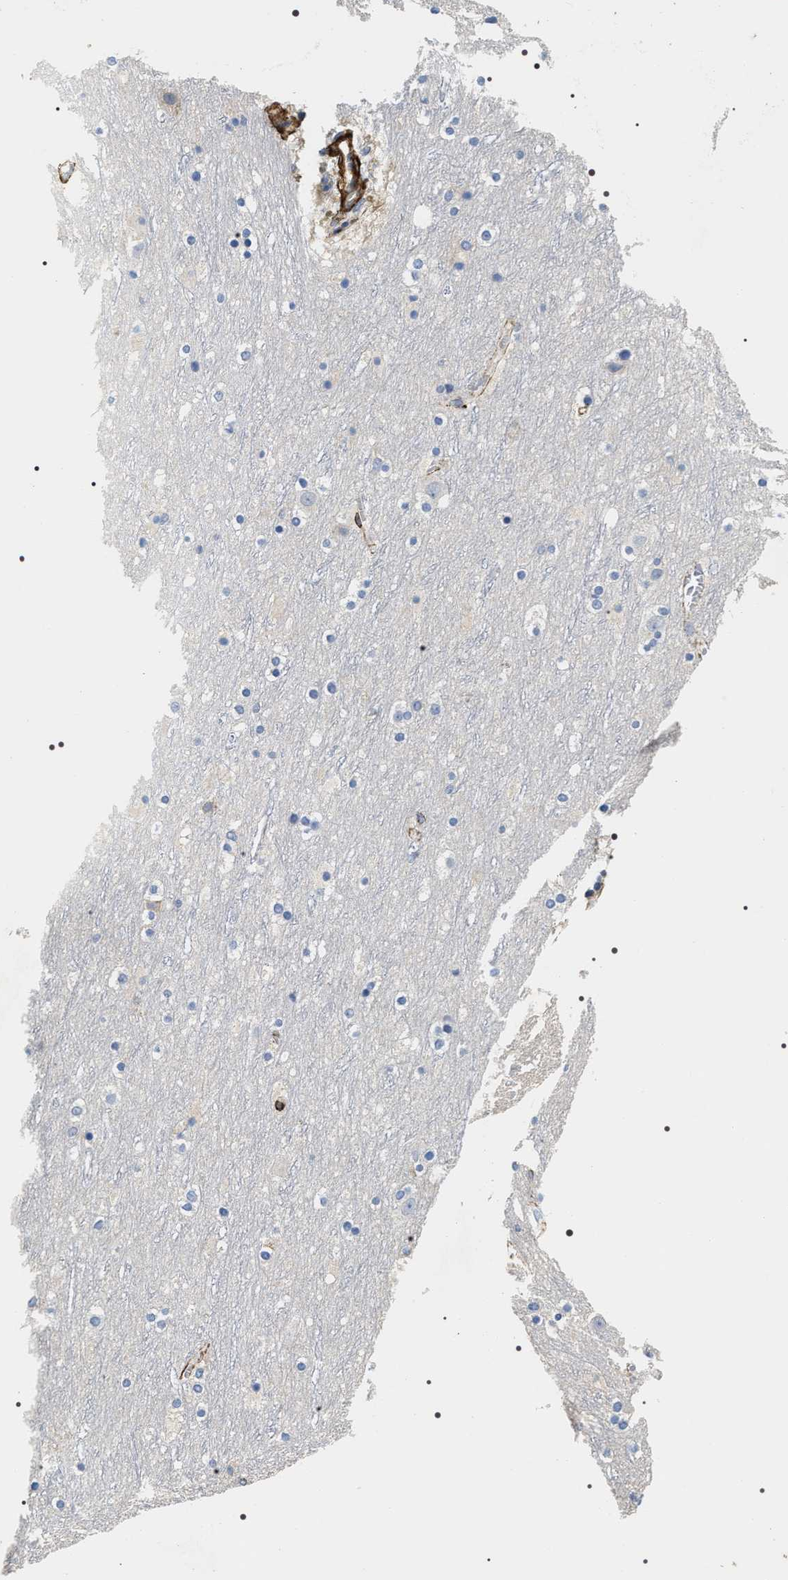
{"staining": {"intensity": "strong", "quantity": ">75%", "location": "cytoplasmic/membranous"}, "tissue": "cerebral cortex", "cell_type": "Endothelial cells", "image_type": "normal", "snomed": [{"axis": "morphology", "description": "Normal tissue, NOS"}, {"axis": "topography", "description": "Cerebral cortex"}], "caption": "DAB immunohistochemical staining of benign human cerebral cortex reveals strong cytoplasmic/membranous protein staining in approximately >75% of endothelial cells. Immunohistochemistry stains the protein in brown and the nuclei are stained blue.", "gene": "ZC3HAV1L", "patient": {"sex": "male", "age": 45}}